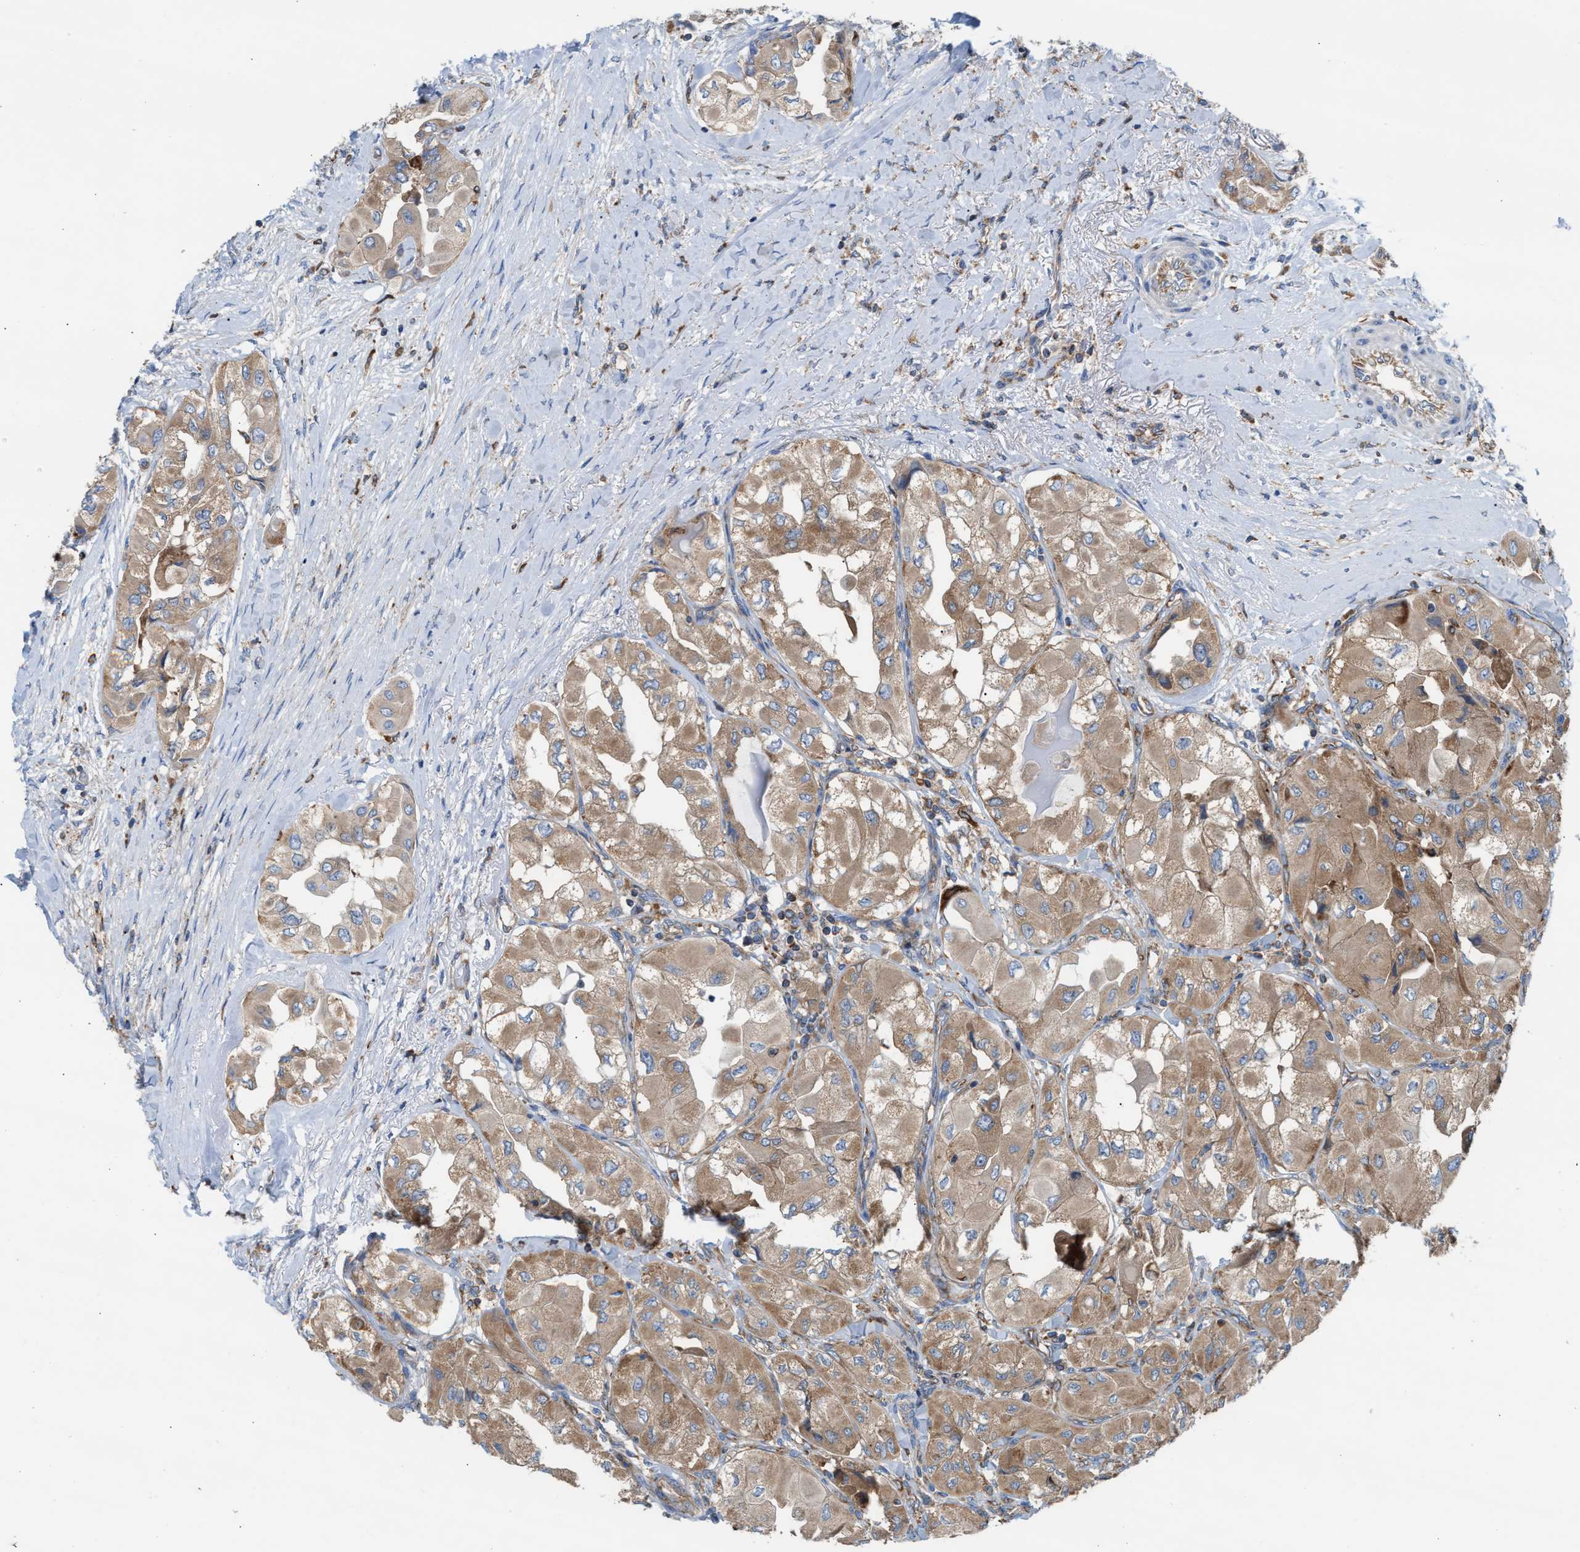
{"staining": {"intensity": "moderate", "quantity": ">75%", "location": "cytoplasmic/membranous"}, "tissue": "thyroid cancer", "cell_type": "Tumor cells", "image_type": "cancer", "snomed": [{"axis": "morphology", "description": "Papillary adenocarcinoma, NOS"}, {"axis": "topography", "description": "Thyroid gland"}], "caption": "Papillary adenocarcinoma (thyroid) stained for a protein shows moderate cytoplasmic/membranous positivity in tumor cells.", "gene": "TBC1D15", "patient": {"sex": "female", "age": 59}}